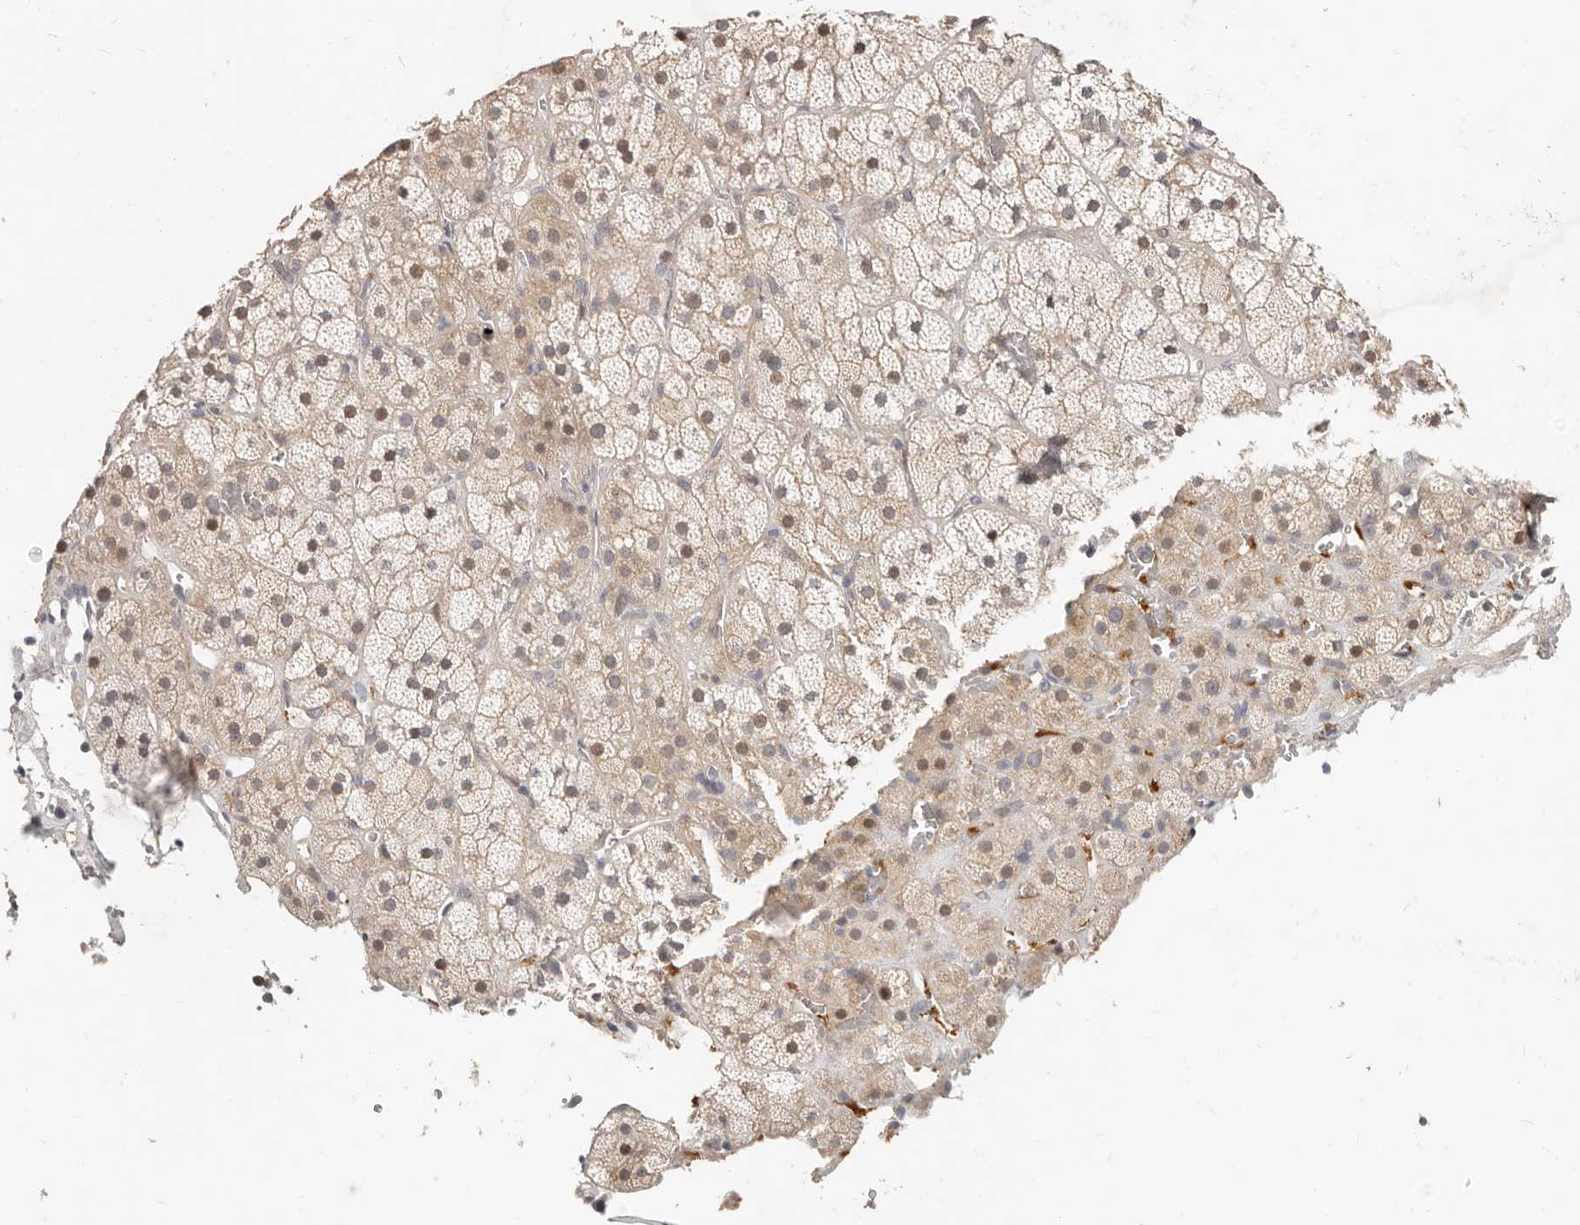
{"staining": {"intensity": "weak", "quantity": "25%-75%", "location": "cytoplasmic/membranous"}, "tissue": "adrenal gland", "cell_type": "Glandular cells", "image_type": "normal", "snomed": [{"axis": "morphology", "description": "Normal tissue, NOS"}, {"axis": "topography", "description": "Adrenal gland"}], "caption": "The immunohistochemical stain shows weak cytoplasmic/membranous positivity in glandular cells of benign adrenal gland. The staining is performed using DAB brown chromogen to label protein expression. The nuclei are counter-stained blue using hematoxylin.", "gene": "ZRANB1", "patient": {"sex": "male", "age": 57}}